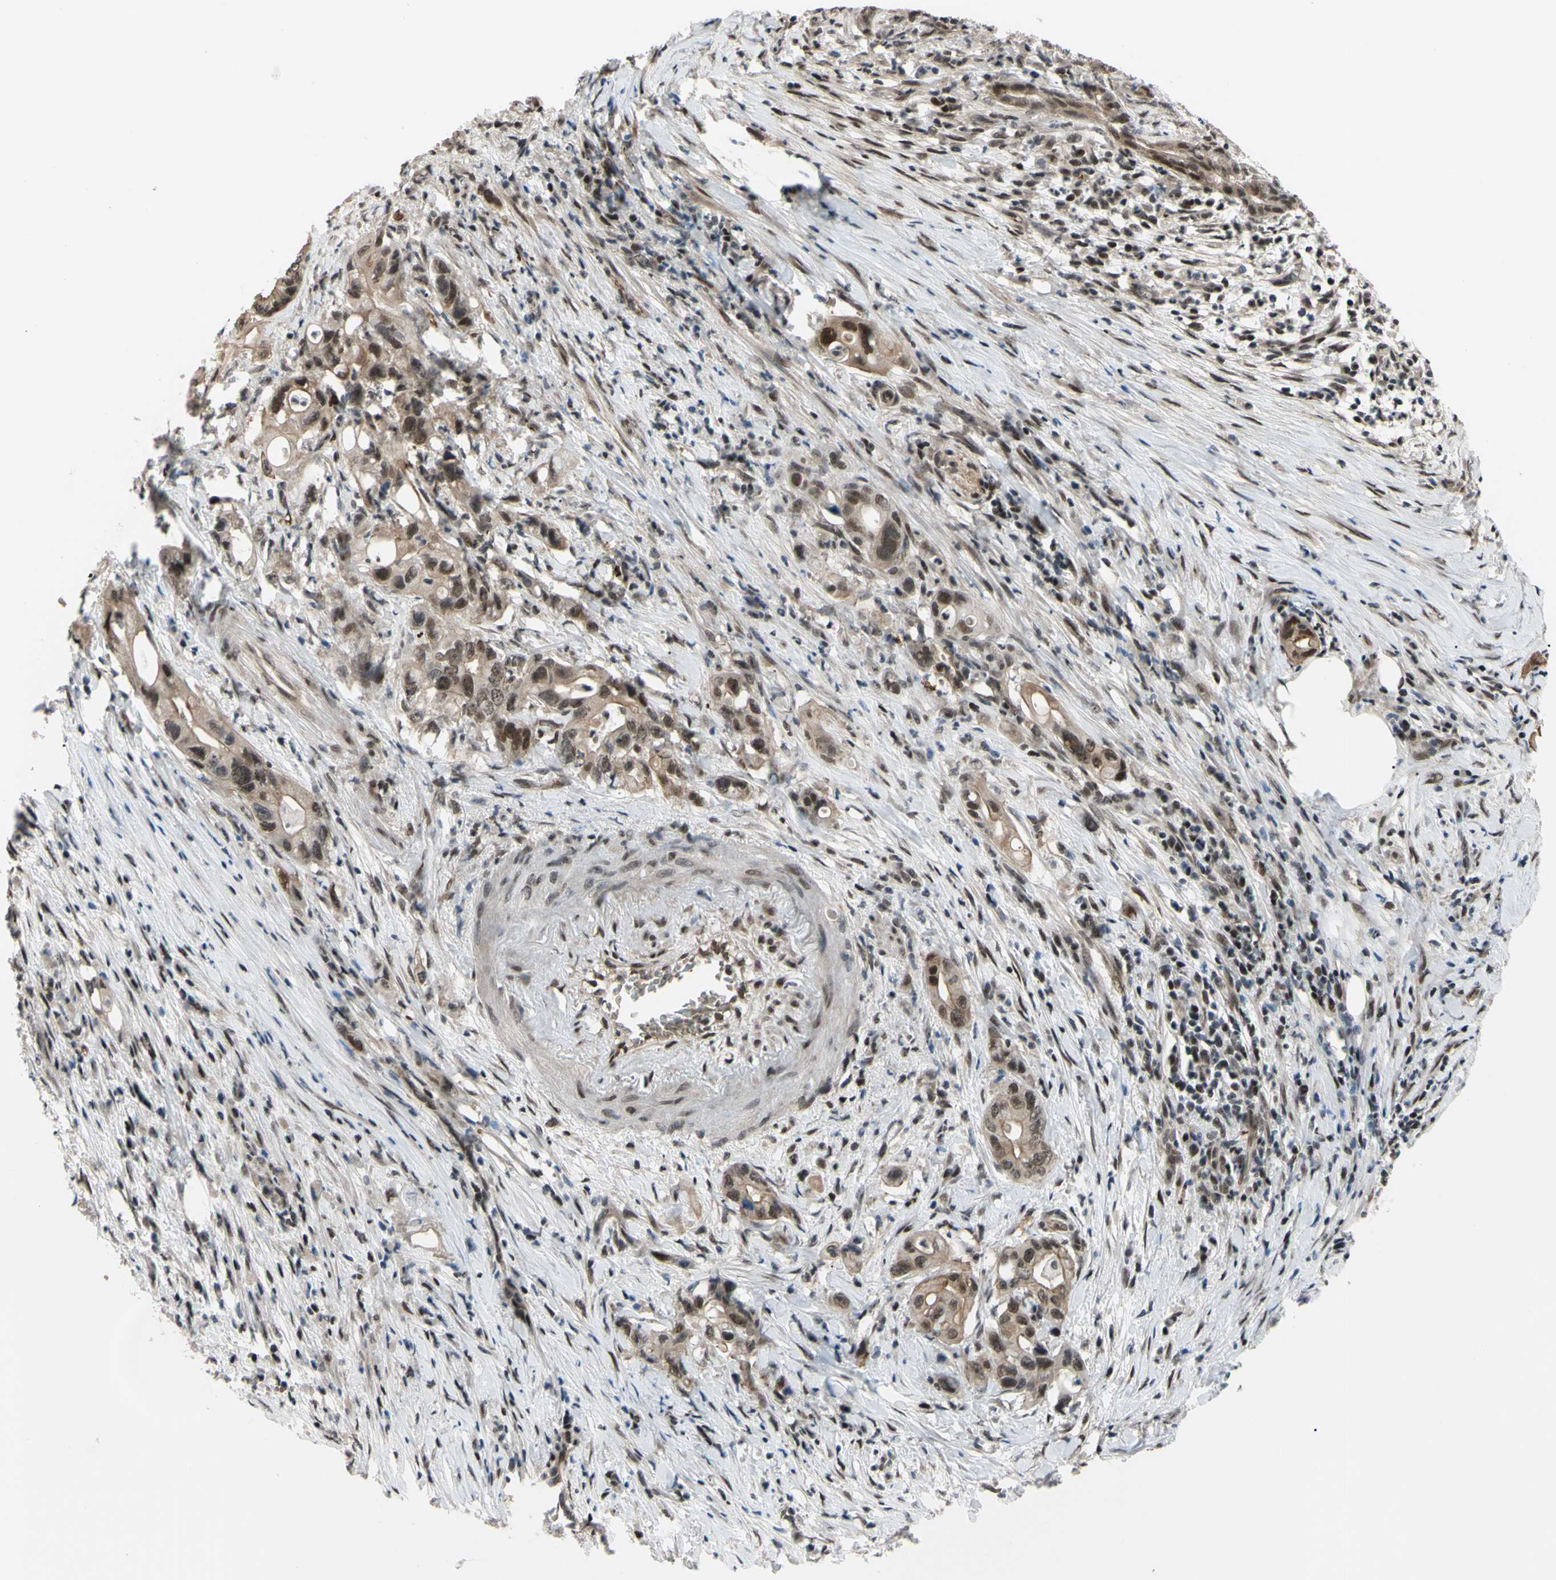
{"staining": {"intensity": "moderate", "quantity": "25%-75%", "location": "cytoplasmic/membranous,nuclear"}, "tissue": "pancreatic cancer", "cell_type": "Tumor cells", "image_type": "cancer", "snomed": [{"axis": "morphology", "description": "Normal tissue, NOS"}, {"axis": "topography", "description": "Pancreas"}], "caption": "Immunohistochemical staining of human pancreatic cancer shows moderate cytoplasmic/membranous and nuclear protein expression in approximately 25%-75% of tumor cells.", "gene": "THAP12", "patient": {"sex": "male", "age": 42}}